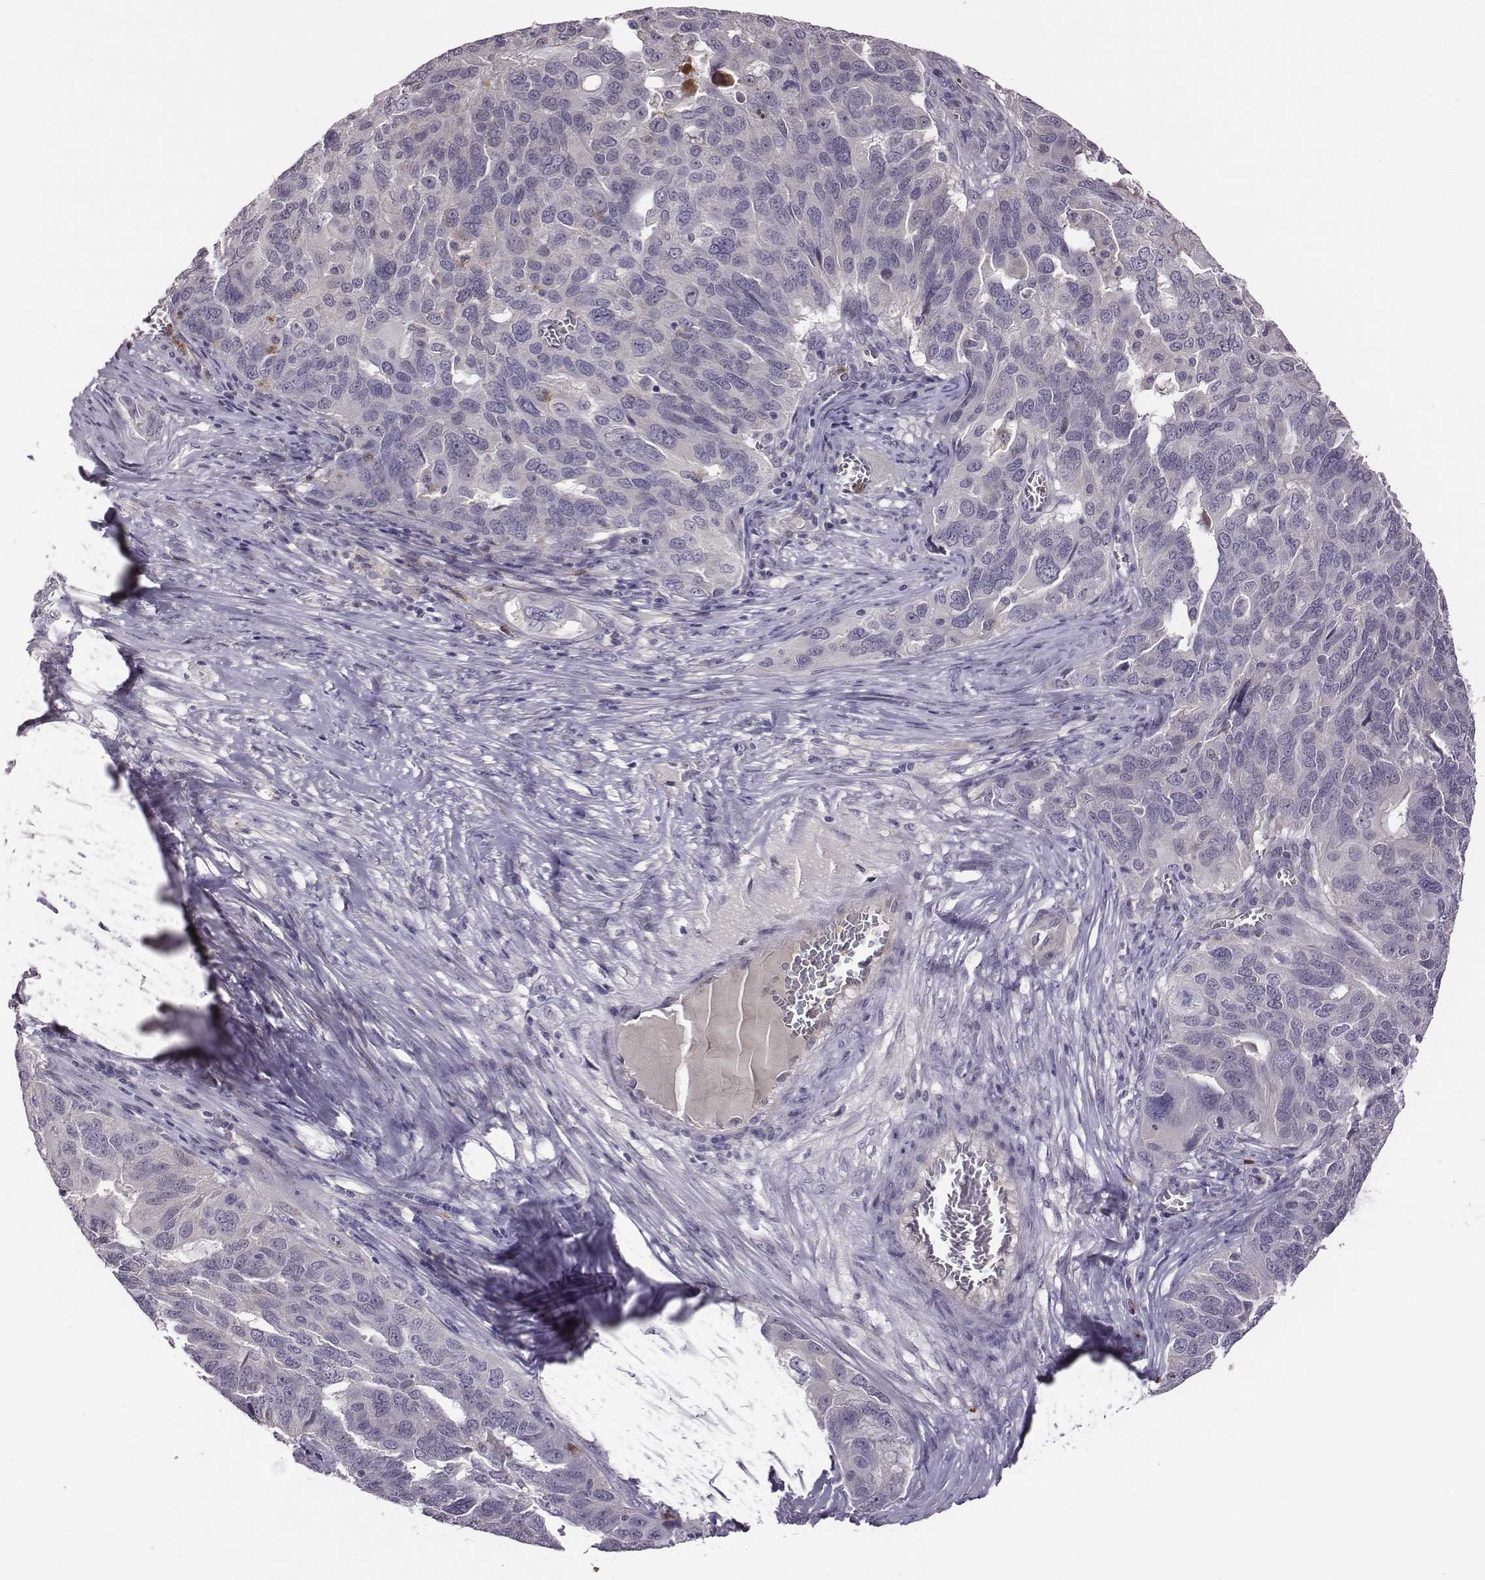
{"staining": {"intensity": "negative", "quantity": "none", "location": "none"}, "tissue": "ovarian cancer", "cell_type": "Tumor cells", "image_type": "cancer", "snomed": [{"axis": "morphology", "description": "Carcinoma, endometroid"}, {"axis": "topography", "description": "Soft tissue"}, {"axis": "topography", "description": "Ovary"}], "caption": "Immunohistochemistry (IHC) of ovarian cancer shows no staining in tumor cells. Nuclei are stained in blue.", "gene": "KMO", "patient": {"sex": "female", "age": 52}}